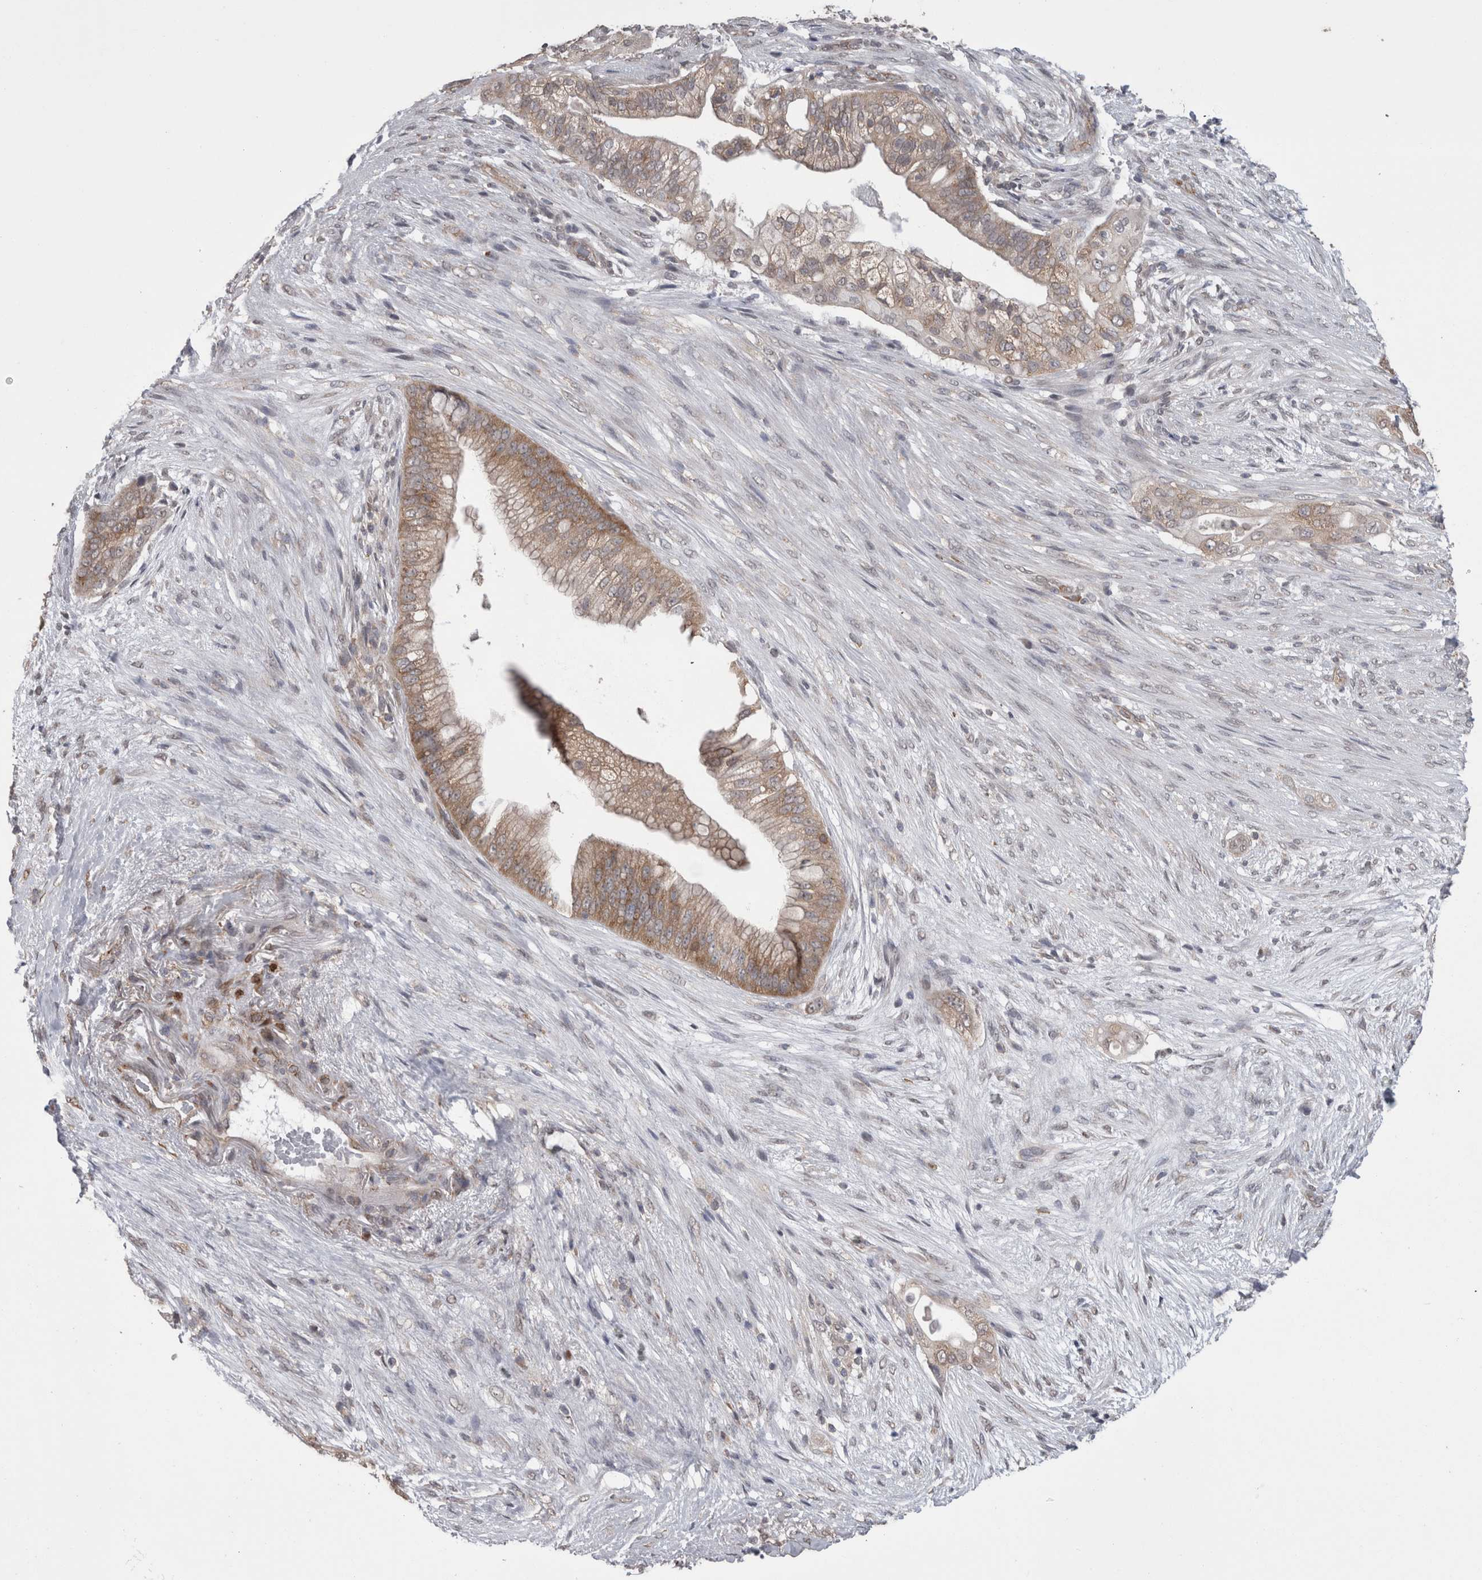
{"staining": {"intensity": "moderate", "quantity": ">75%", "location": "cytoplasmic/membranous"}, "tissue": "pancreatic cancer", "cell_type": "Tumor cells", "image_type": "cancer", "snomed": [{"axis": "morphology", "description": "Adenocarcinoma, NOS"}, {"axis": "topography", "description": "Pancreas"}], "caption": "Tumor cells display medium levels of moderate cytoplasmic/membranous positivity in approximately >75% of cells in pancreatic cancer (adenocarcinoma).", "gene": "DDX6", "patient": {"sex": "male", "age": 53}}